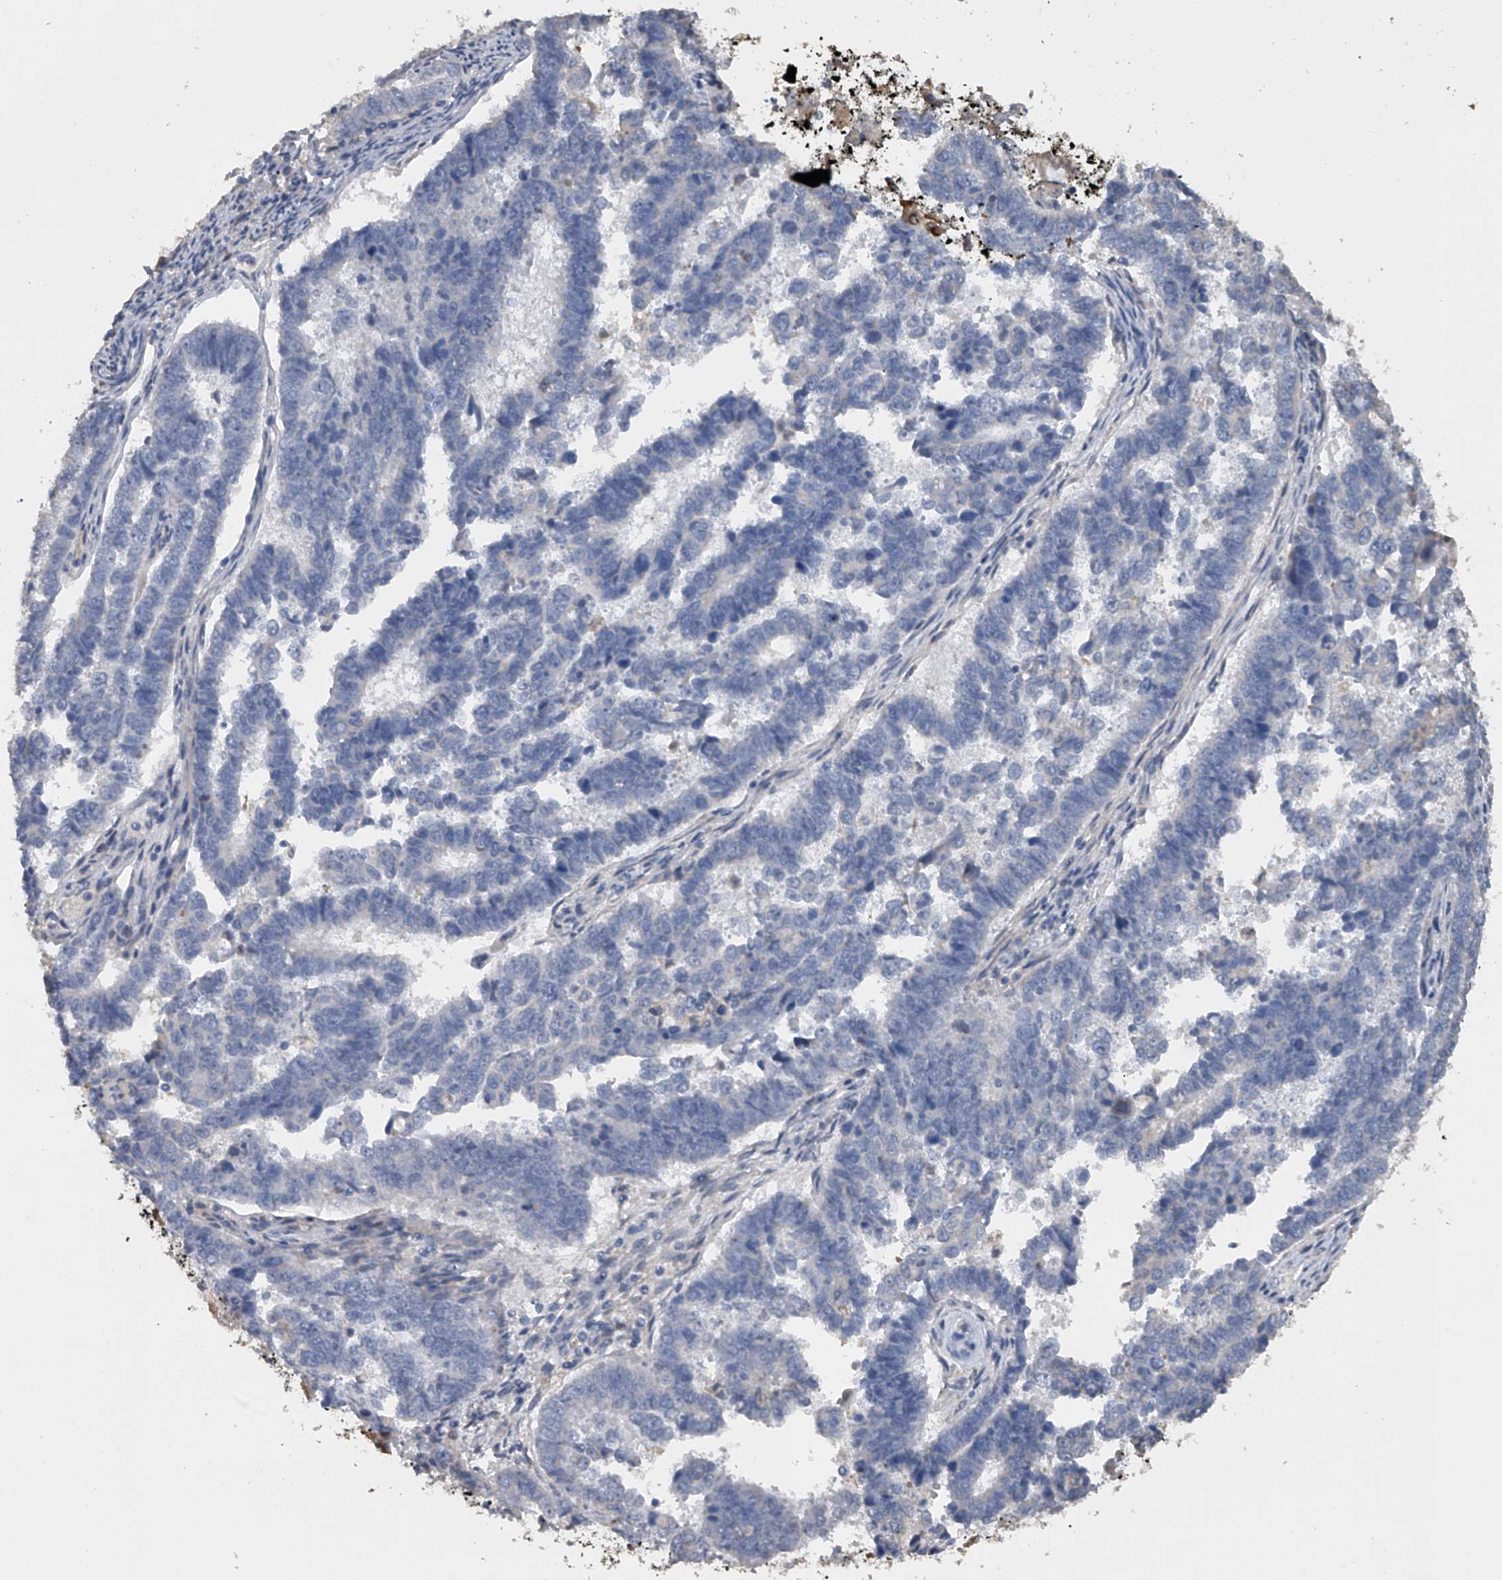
{"staining": {"intensity": "negative", "quantity": "none", "location": "none"}, "tissue": "endometrial cancer", "cell_type": "Tumor cells", "image_type": "cancer", "snomed": [{"axis": "morphology", "description": "Adenocarcinoma, NOS"}, {"axis": "topography", "description": "Endometrium"}], "caption": "Image shows no protein expression in tumor cells of endometrial adenocarcinoma tissue. Nuclei are stained in blue.", "gene": "DOCK9", "patient": {"sex": "female", "age": 75}}